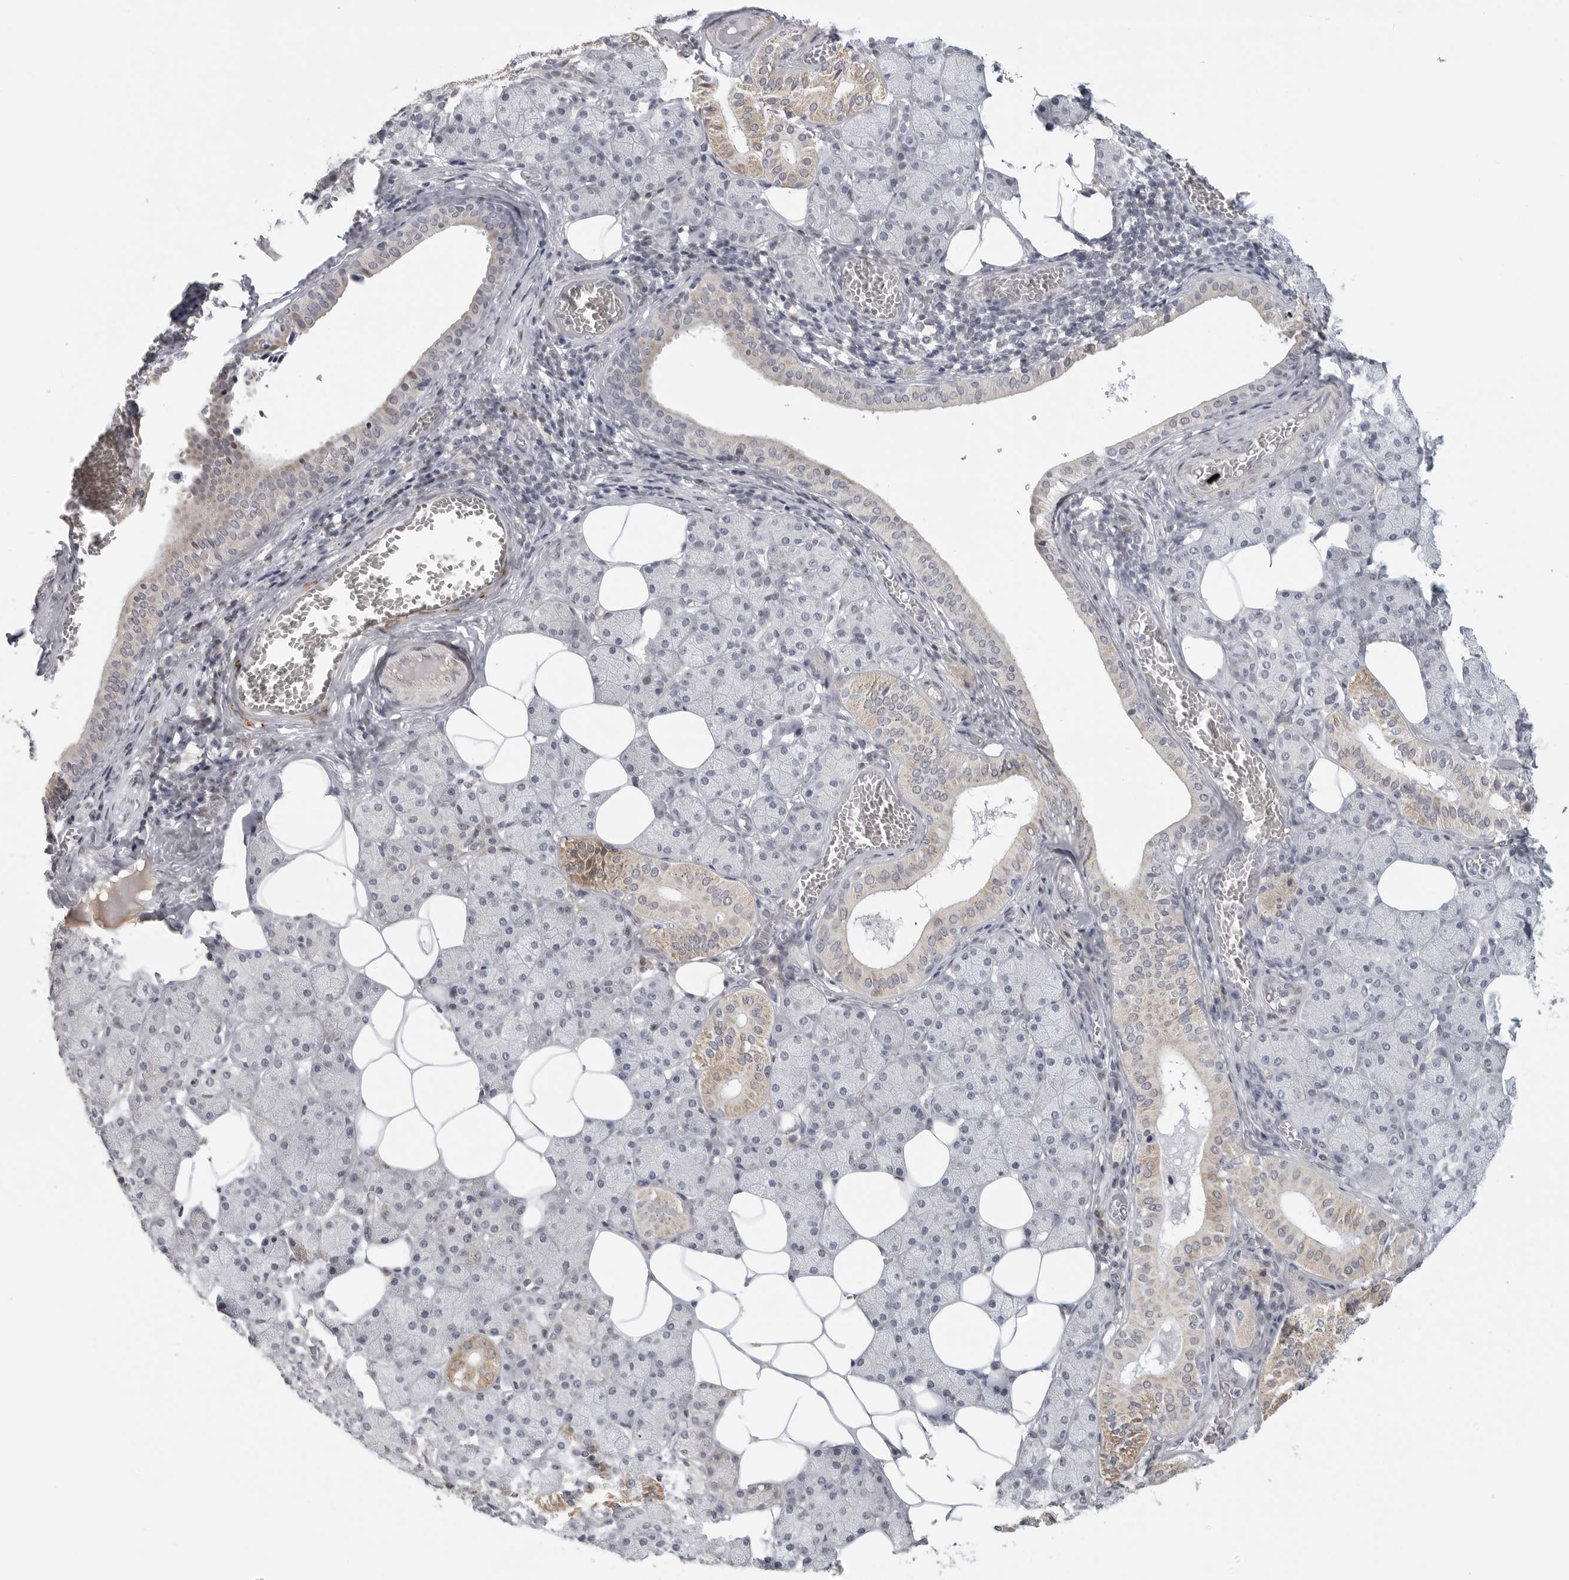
{"staining": {"intensity": "moderate", "quantity": "<25%", "location": "cytoplasmic/membranous"}, "tissue": "salivary gland", "cell_type": "Glandular cells", "image_type": "normal", "snomed": [{"axis": "morphology", "description": "Normal tissue, NOS"}, {"axis": "topography", "description": "Salivary gland"}], "caption": "Glandular cells exhibit low levels of moderate cytoplasmic/membranous positivity in approximately <25% of cells in unremarkable salivary gland.", "gene": "MAP7D1", "patient": {"sex": "female", "age": 33}}